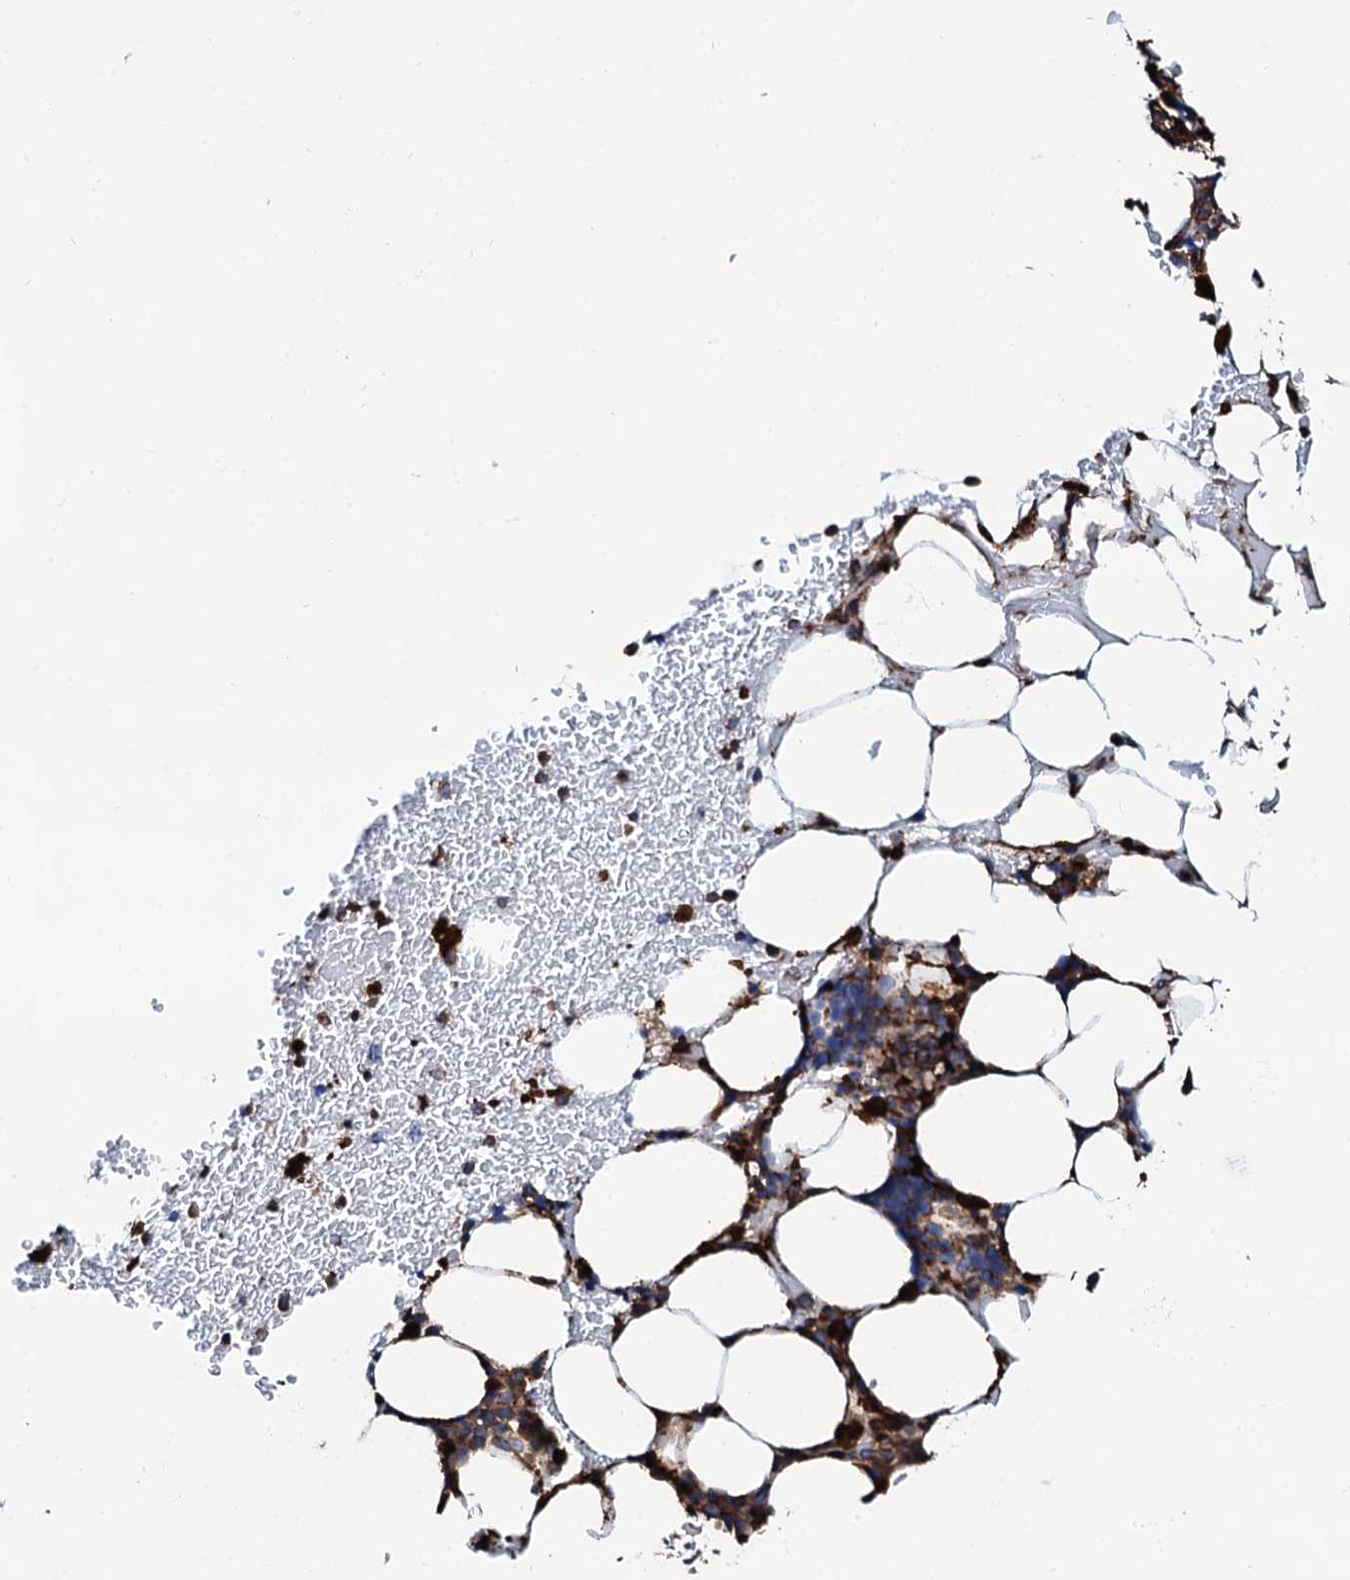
{"staining": {"intensity": "strong", "quantity": ">75%", "location": "cytoplasmic/membranous"}, "tissue": "bone marrow", "cell_type": "Hematopoietic cells", "image_type": "normal", "snomed": [{"axis": "morphology", "description": "Normal tissue, NOS"}, {"axis": "topography", "description": "Bone marrow"}], "caption": "An image showing strong cytoplasmic/membranous expression in approximately >75% of hematopoietic cells in unremarkable bone marrow, as visualized by brown immunohistochemical staining.", "gene": "INTS10", "patient": {"sex": "male", "age": 78}}